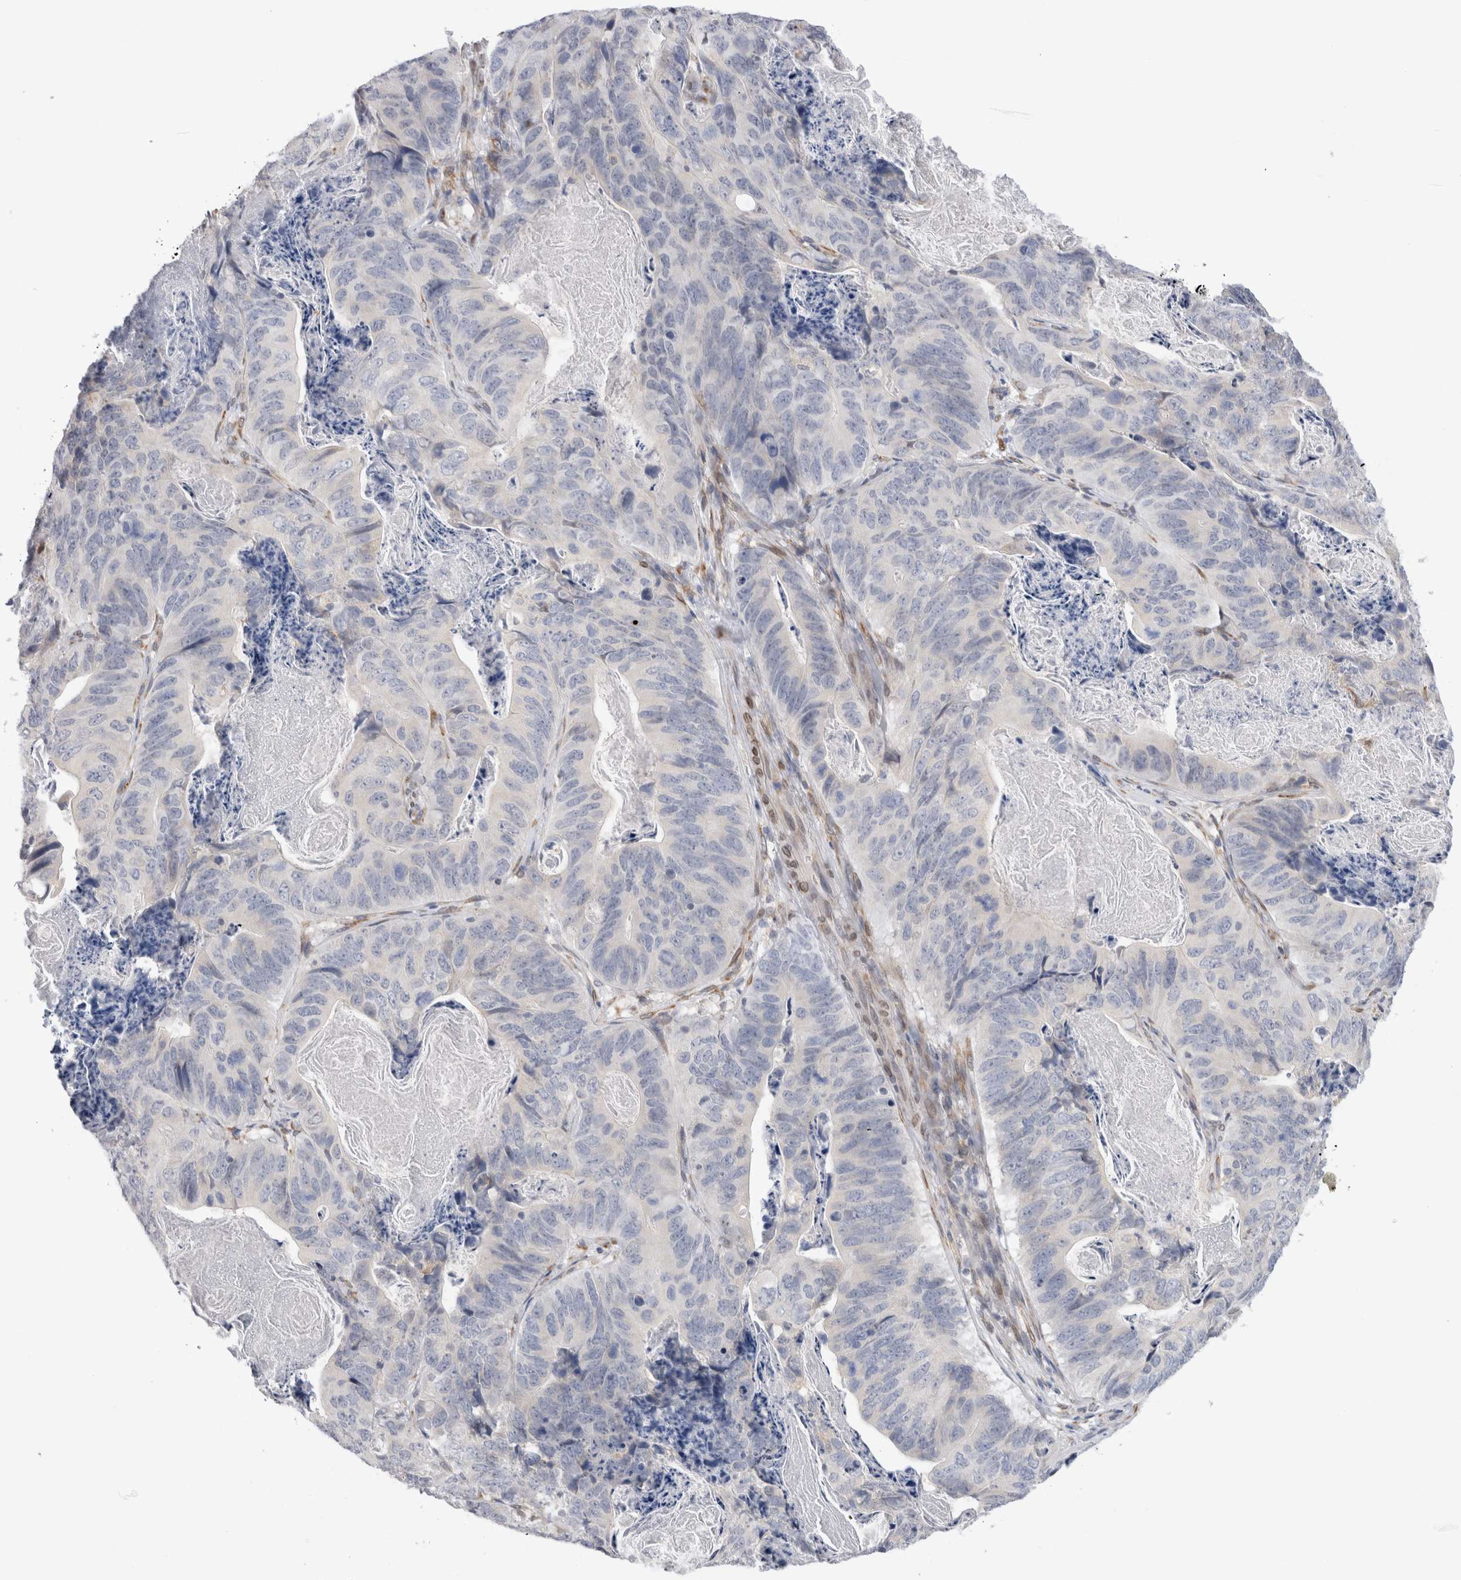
{"staining": {"intensity": "negative", "quantity": "none", "location": "none"}, "tissue": "stomach cancer", "cell_type": "Tumor cells", "image_type": "cancer", "snomed": [{"axis": "morphology", "description": "Normal tissue, NOS"}, {"axis": "morphology", "description": "Adenocarcinoma, NOS"}, {"axis": "topography", "description": "Stomach"}], "caption": "Tumor cells are negative for brown protein staining in stomach cancer. (DAB (3,3'-diaminobenzidine) IHC, high magnification).", "gene": "VCPIP1", "patient": {"sex": "female", "age": 89}}